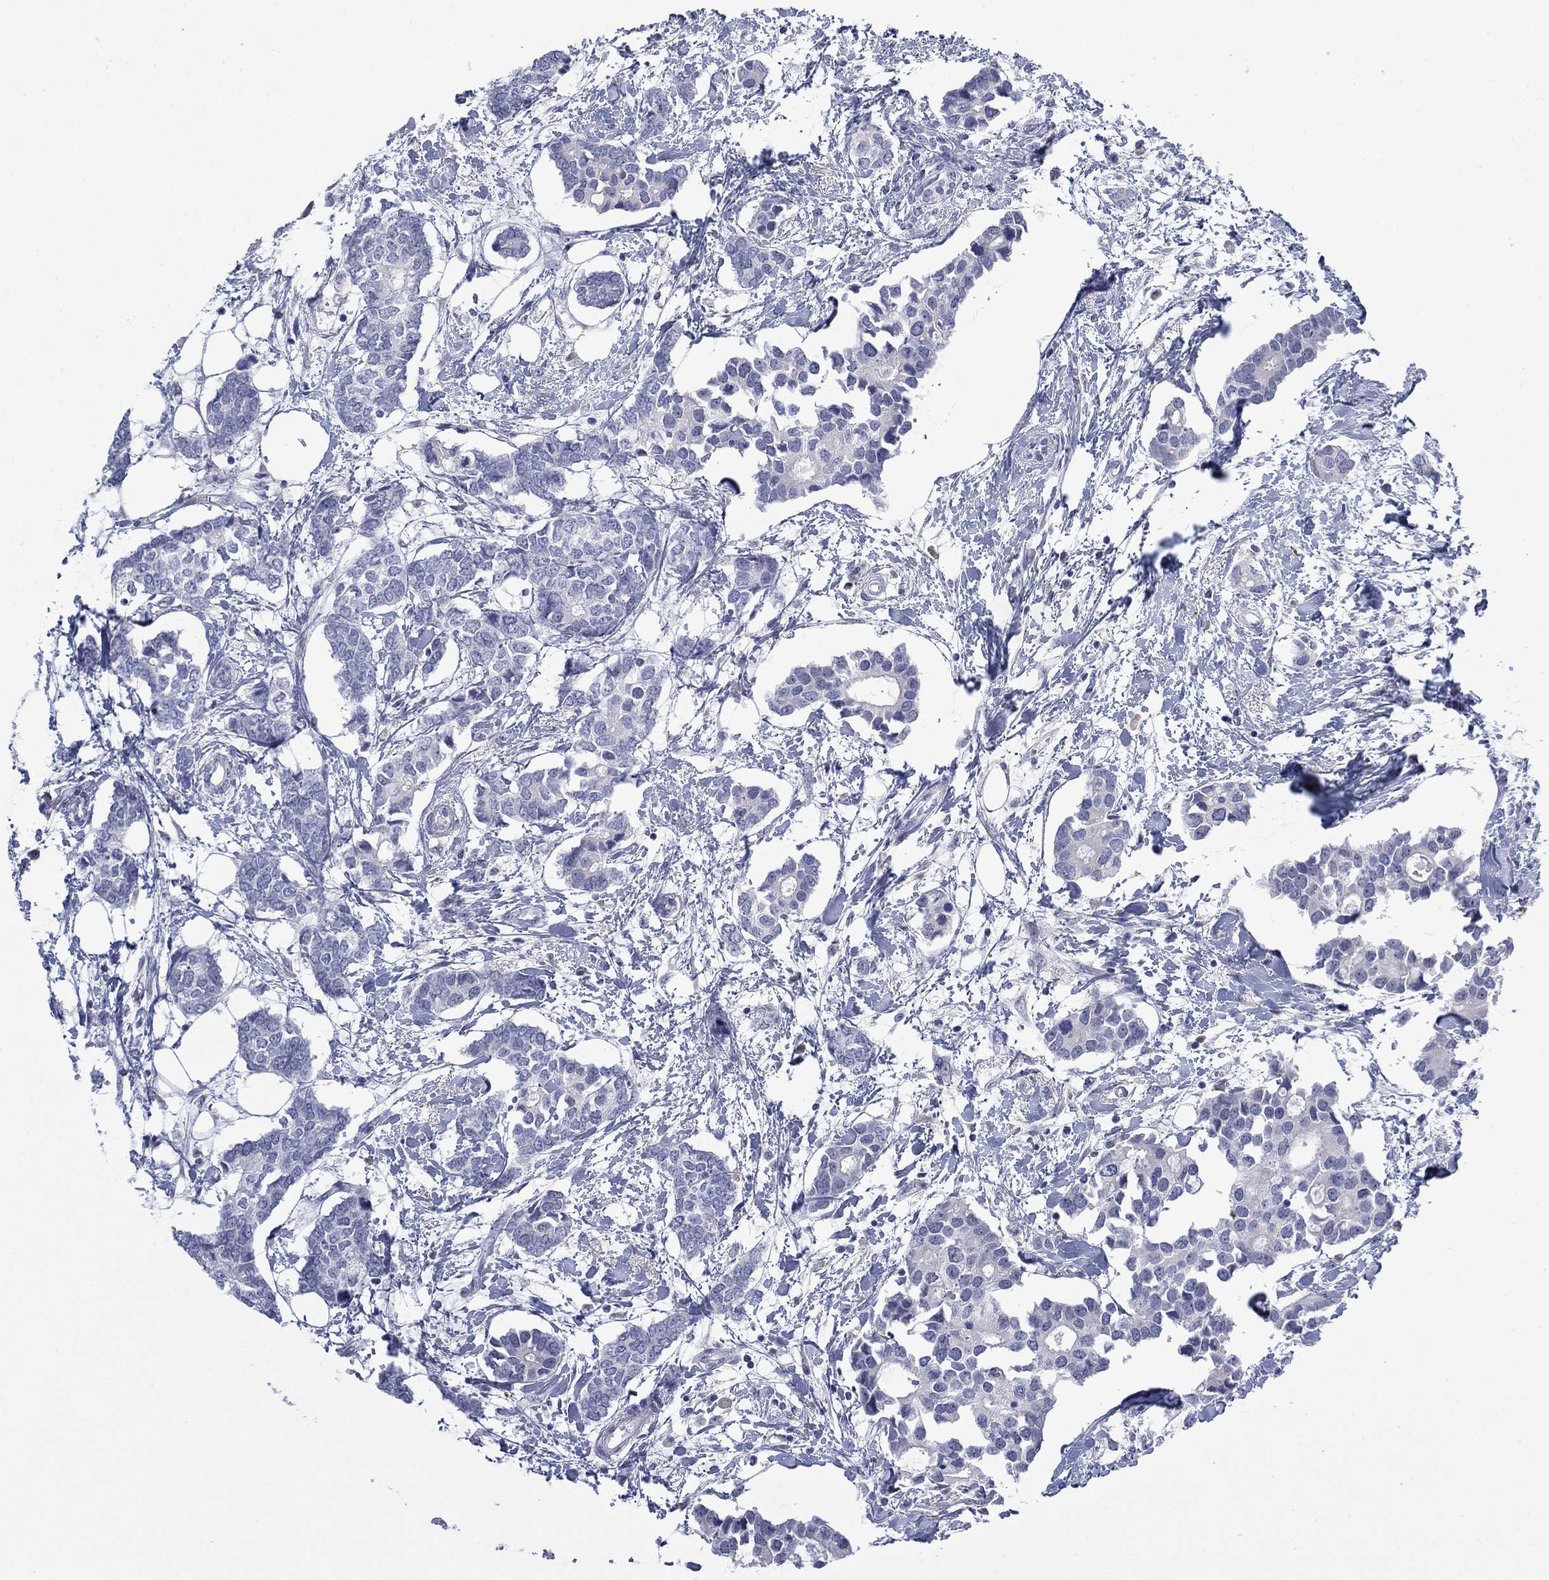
{"staining": {"intensity": "negative", "quantity": "none", "location": "none"}, "tissue": "breast cancer", "cell_type": "Tumor cells", "image_type": "cancer", "snomed": [{"axis": "morphology", "description": "Duct carcinoma"}, {"axis": "topography", "description": "Breast"}], "caption": "DAB immunohistochemical staining of human breast cancer shows no significant positivity in tumor cells. (DAB (3,3'-diaminobenzidine) immunohistochemistry visualized using brightfield microscopy, high magnification).", "gene": "MTRFR", "patient": {"sex": "female", "age": 83}}